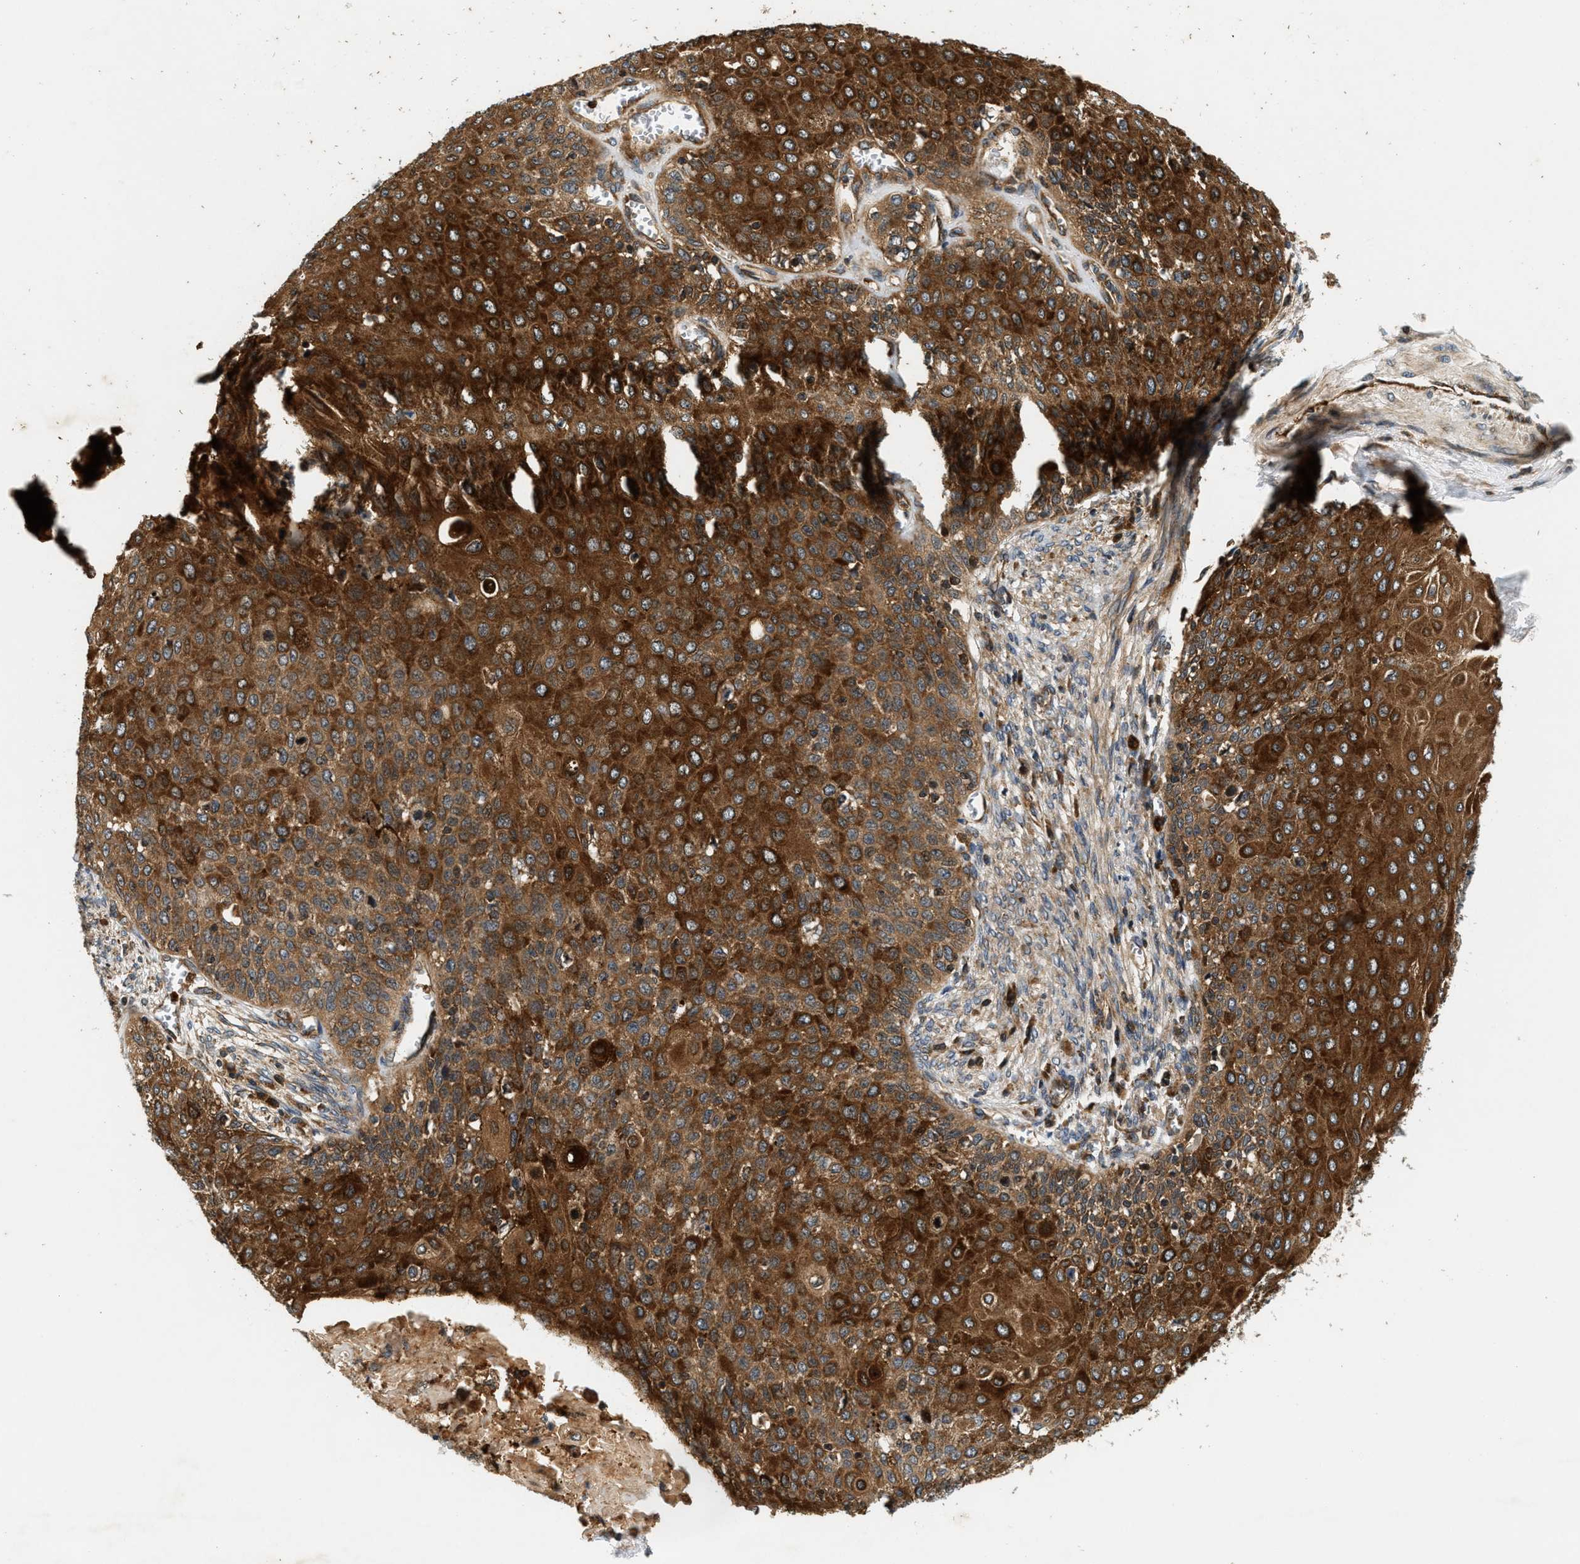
{"staining": {"intensity": "strong", "quantity": ">75%", "location": "cytoplasmic/membranous"}, "tissue": "cervical cancer", "cell_type": "Tumor cells", "image_type": "cancer", "snomed": [{"axis": "morphology", "description": "Squamous cell carcinoma, NOS"}, {"axis": "topography", "description": "Cervix"}], "caption": "Human cervical cancer (squamous cell carcinoma) stained with a brown dye displays strong cytoplasmic/membranous positive positivity in about >75% of tumor cells.", "gene": "SAMD9", "patient": {"sex": "female", "age": 39}}